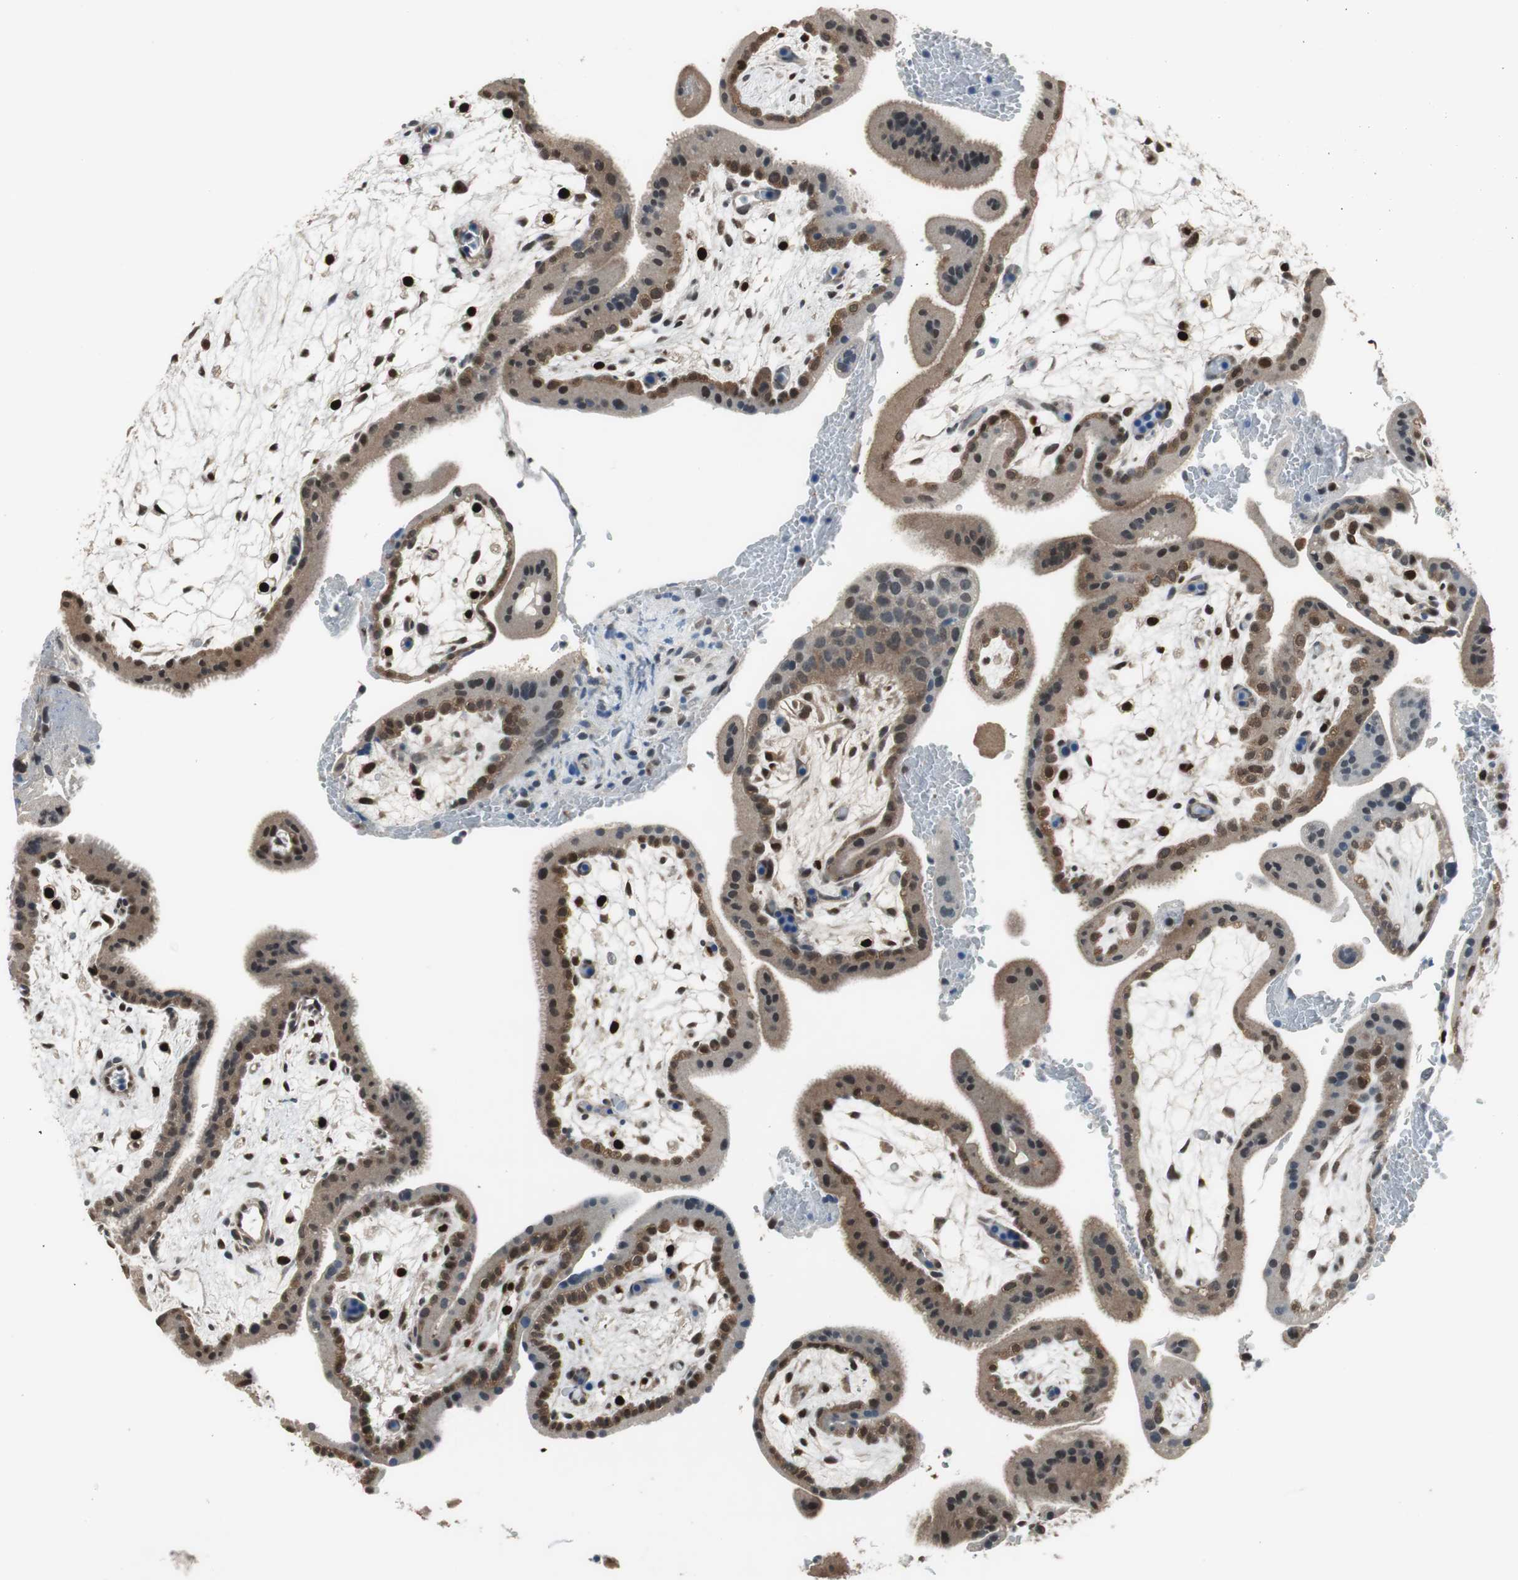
{"staining": {"intensity": "weak", "quantity": "25%-75%", "location": "nuclear"}, "tissue": "placenta", "cell_type": "Decidual cells", "image_type": "normal", "snomed": [{"axis": "morphology", "description": "Normal tissue, NOS"}, {"axis": "topography", "description": "Placenta"}], "caption": "A brown stain highlights weak nuclear staining of a protein in decidual cells of benign human placenta. The protein is stained brown, and the nuclei are stained in blue (DAB IHC with brightfield microscopy, high magnification).", "gene": "MAFB", "patient": {"sex": "female", "age": 35}}